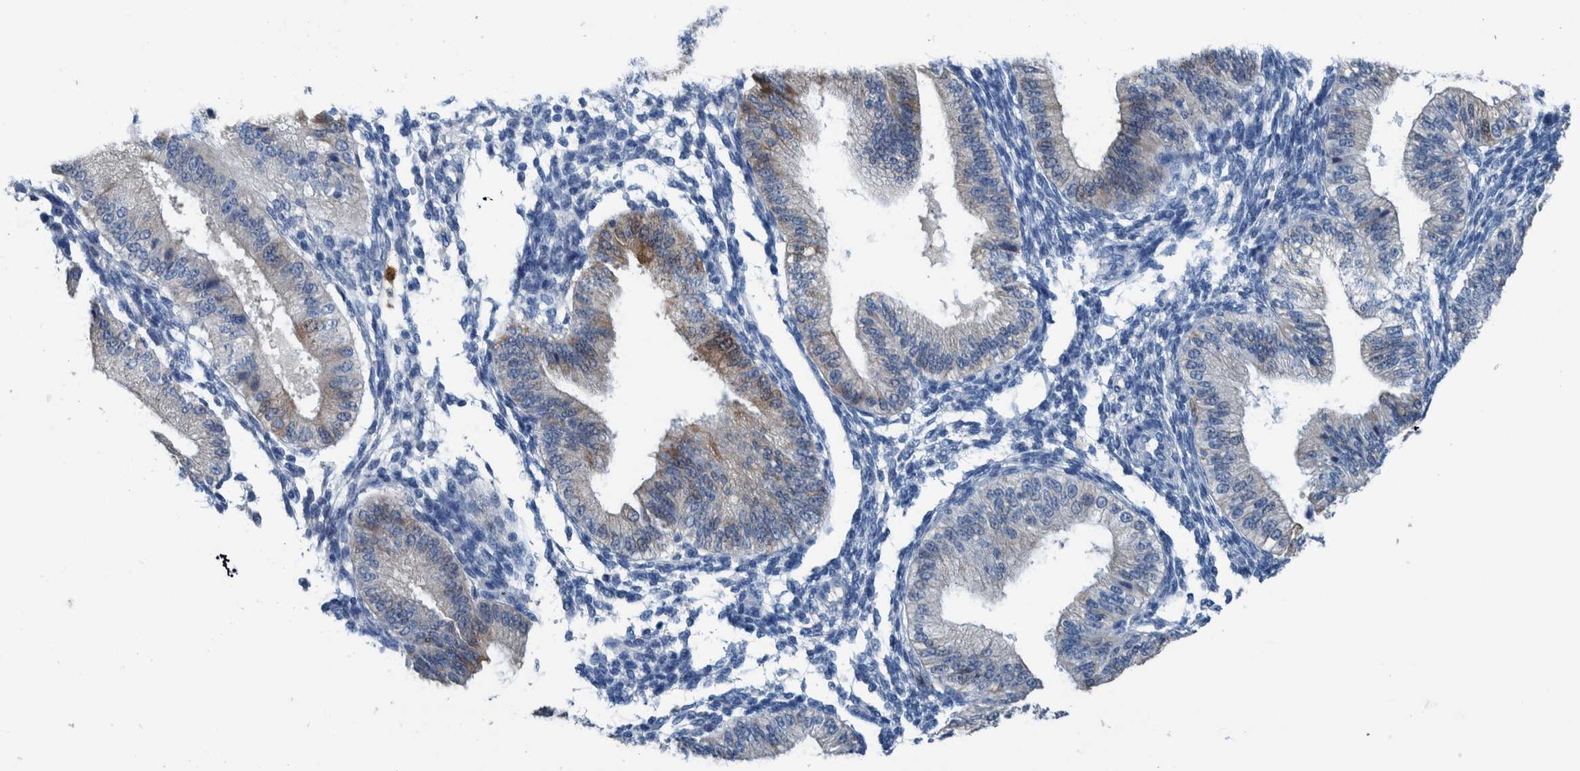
{"staining": {"intensity": "negative", "quantity": "none", "location": "none"}, "tissue": "endometrium", "cell_type": "Cells in endometrial stroma", "image_type": "normal", "snomed": [{"axis": "morphology", "description": "Normal tissue, NOS"}, {"axis": "topography", "description": "Endometrium"}], "caption": "DAB immunohistochemical staining of normal human endometrium displays no significant expression in cells in endometrial stroma.", "gene": "IDO1", "patient": {"sex": "female", "age": 39}}